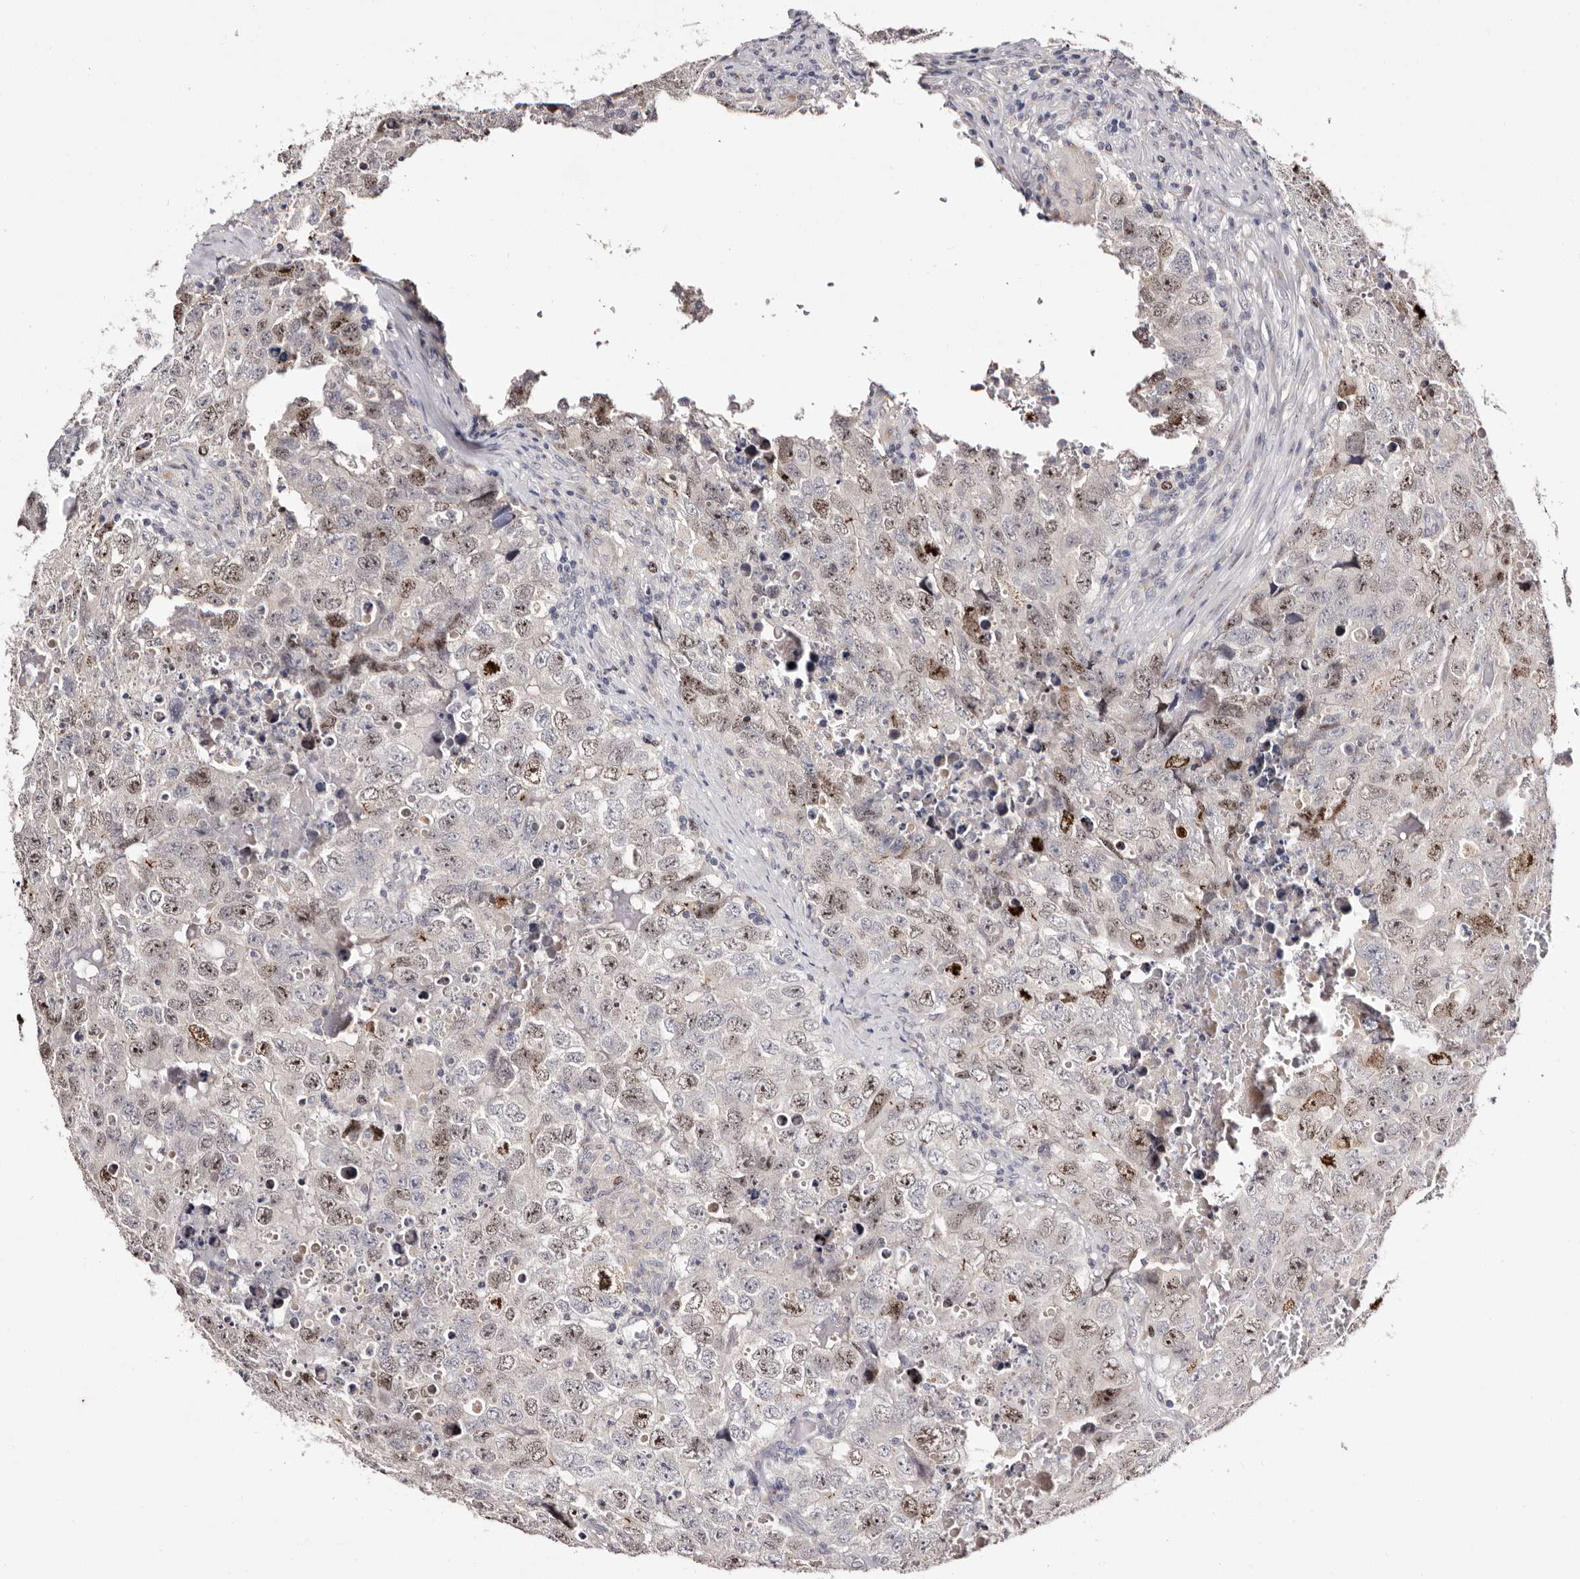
{"staining": {"intensity": "moderate", "quantity": "<25%", "location": "nuclear"}, "tissue": "testis cancer", "cell_type": "Tumor cells", "image_type": "cancer", "snomed": [{"axis": "morphology", "description": "Seminoma, NOS"}, {"axis": "morphology", "description": "Carcinoma, Embryonal, NOS"}, {"axis": "topography", "description": "Testis"}], "caption": "DAB immunohistochemical staining of testis cancer reveals moderate nuclear protein positivity in approximately <25% of tumor cells.", "gene": "CDCA8", "patient": {"sex": "male", "age": 43}}